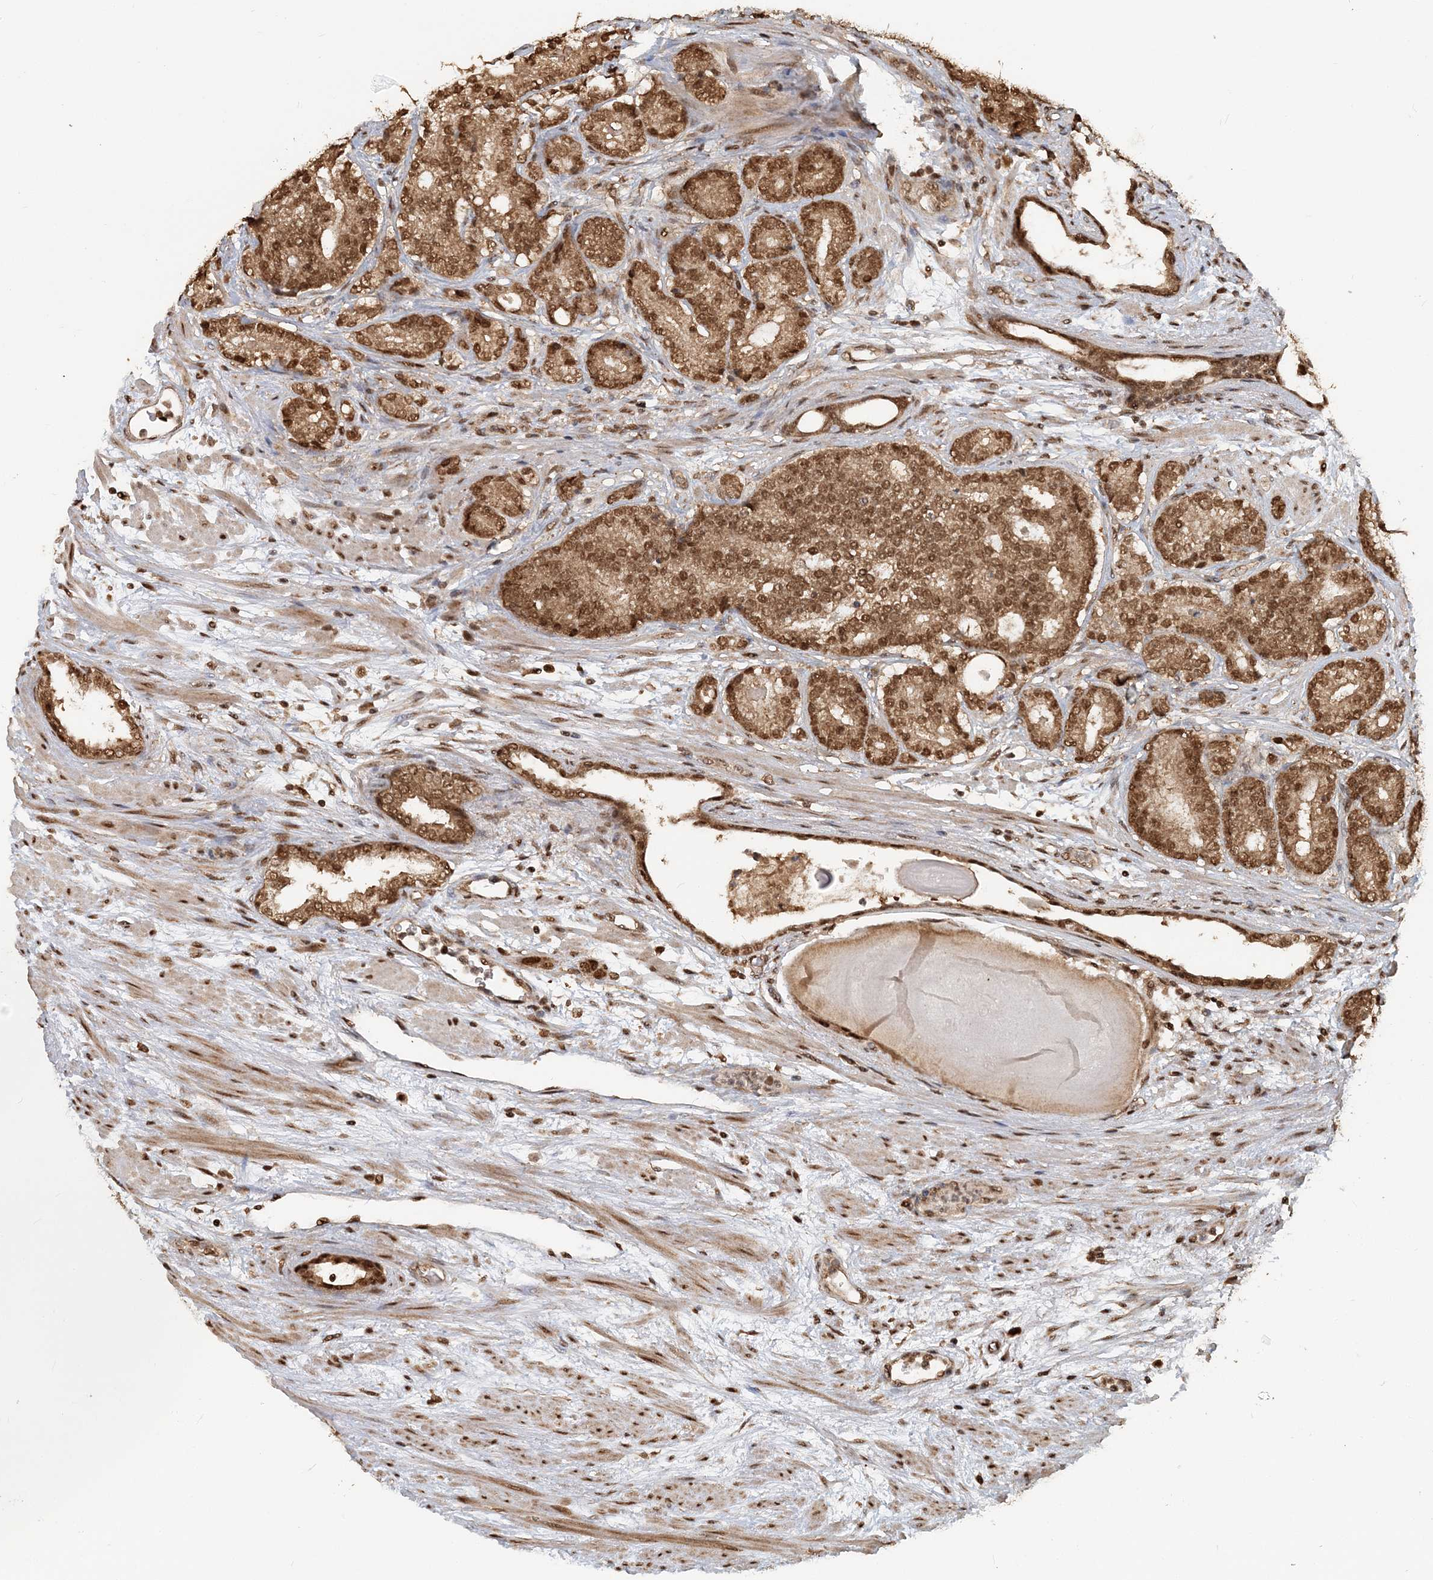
{"staining": {"intensity": "moderate", "quantity": ">75%", "location": "cytoplasmic/membranous,nuclear"}, "tissue": "prostate cancer", "cell_type": "Tumor cells", "image_type": "cancer", "snomed": [{"axis": "morphology", "description": "Adenocarcinoma, High grade"}, {"axis": "topography", "description": "Prostate"}], "caption": "Human high-grade adenocarcinoma (prostate) stained for a protein (brown) displays moderate cytoplasmic/membranous and nuclear positive expression in approximately >75% of tumor cells.", "gene": "ARHGAP35", "patient": {"sex": "male", "age": 61}}